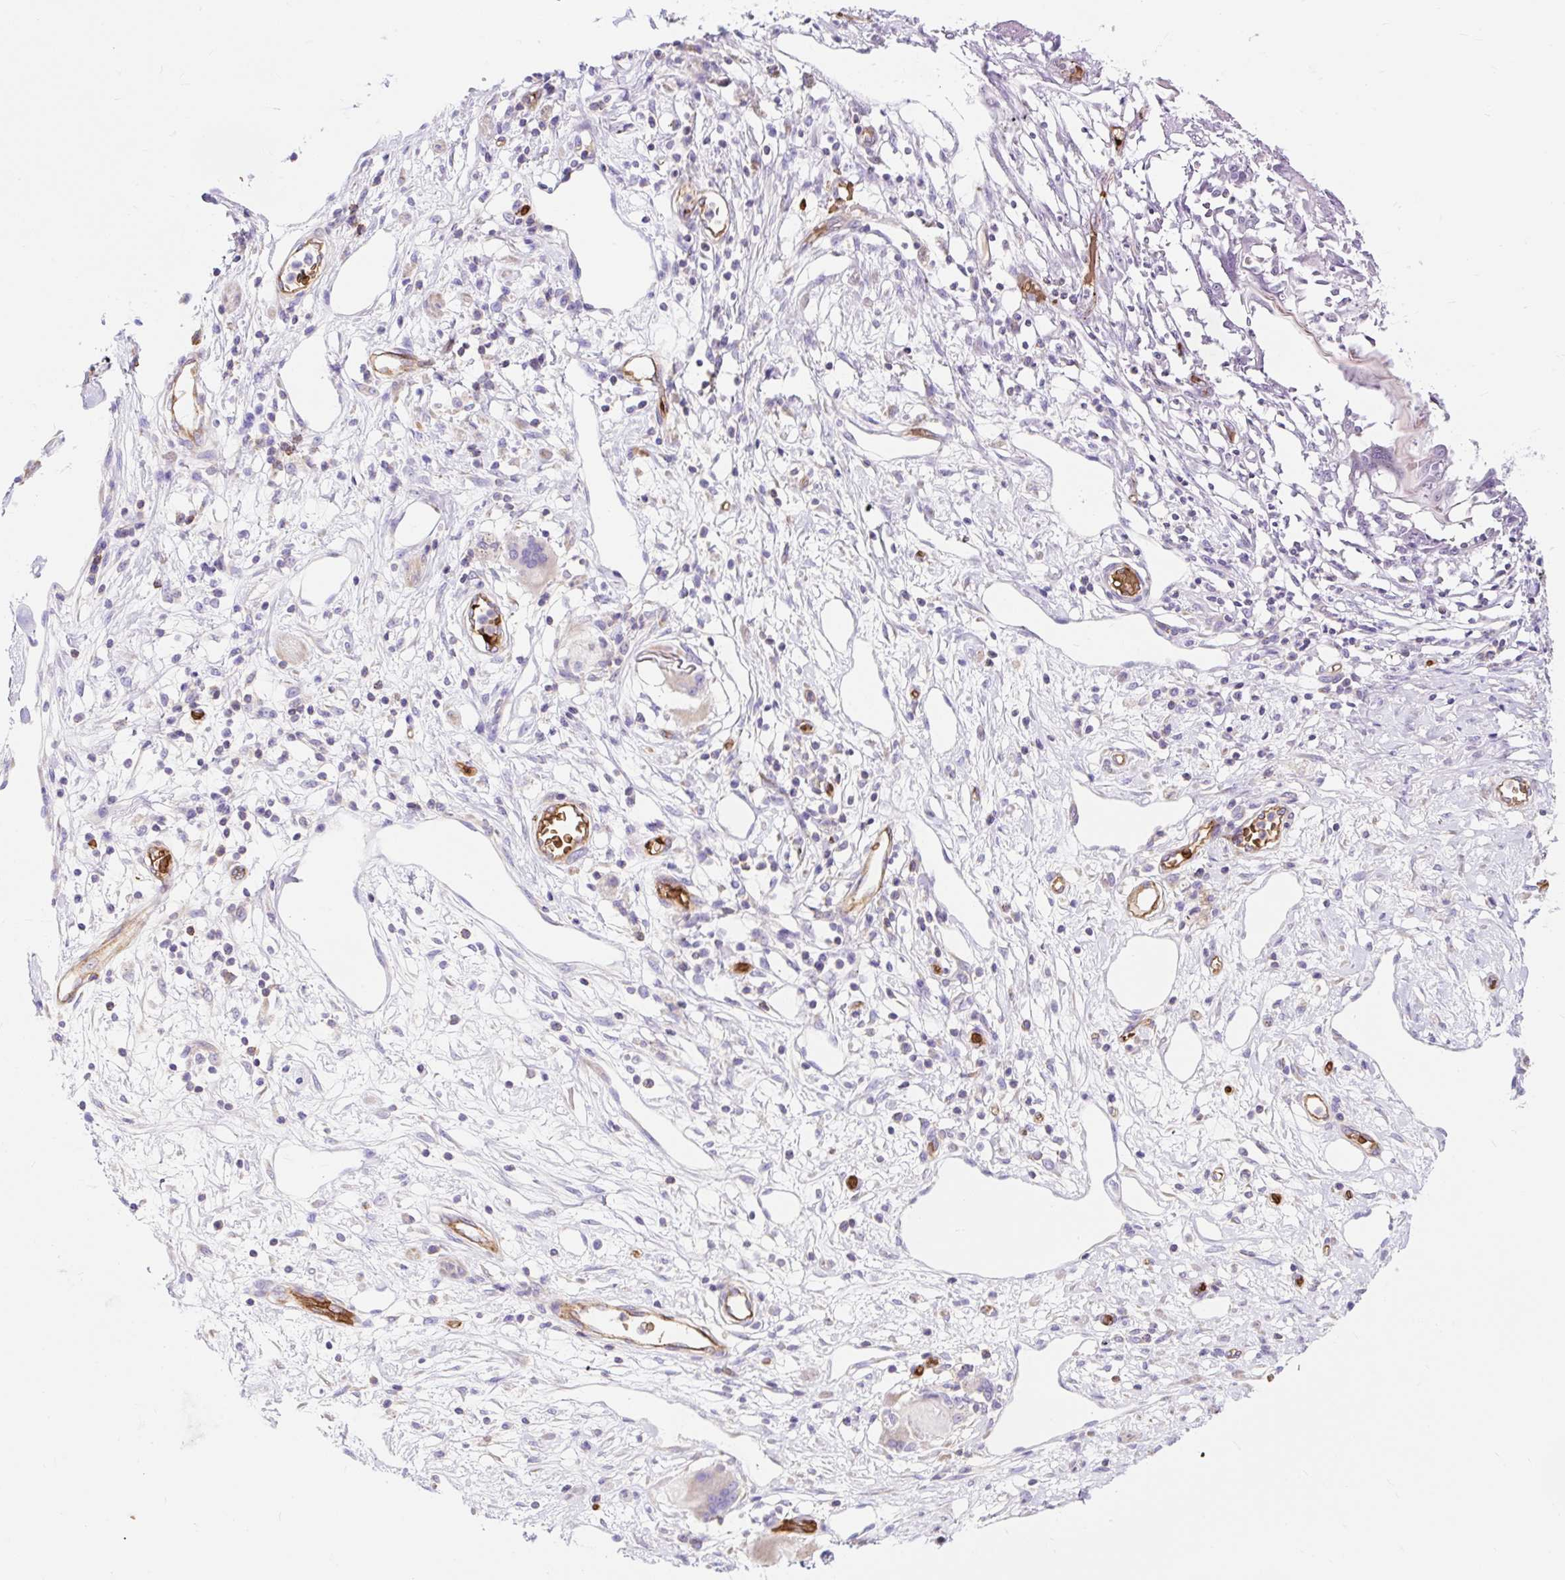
{"staining": {"intensity": "negative", "quantity": "none", "location": "none"}, "tissue": "stomach cancer", "cell_type": "Tumor cells", "image_type": "cancer", "snomed": [{"axis": "morphology", "description": "Adenocarcinoma, NOS"}, {"axis": "morphology", "description": "Adenocarcinoma, High grade"}, {"axis": "topography", "description": "Stomach, upper"}, {"axis": "topography", "description": "Stomach, lower"}], "caption": "This is a micrograph of immunohistochemistry (IHC) staining of stomach cancer (adenocarcinoma (high-grade)), which shows no expression in tumor cells.", "gene": "HIP1R", "patient": {"sex": "female", "age": 65}}